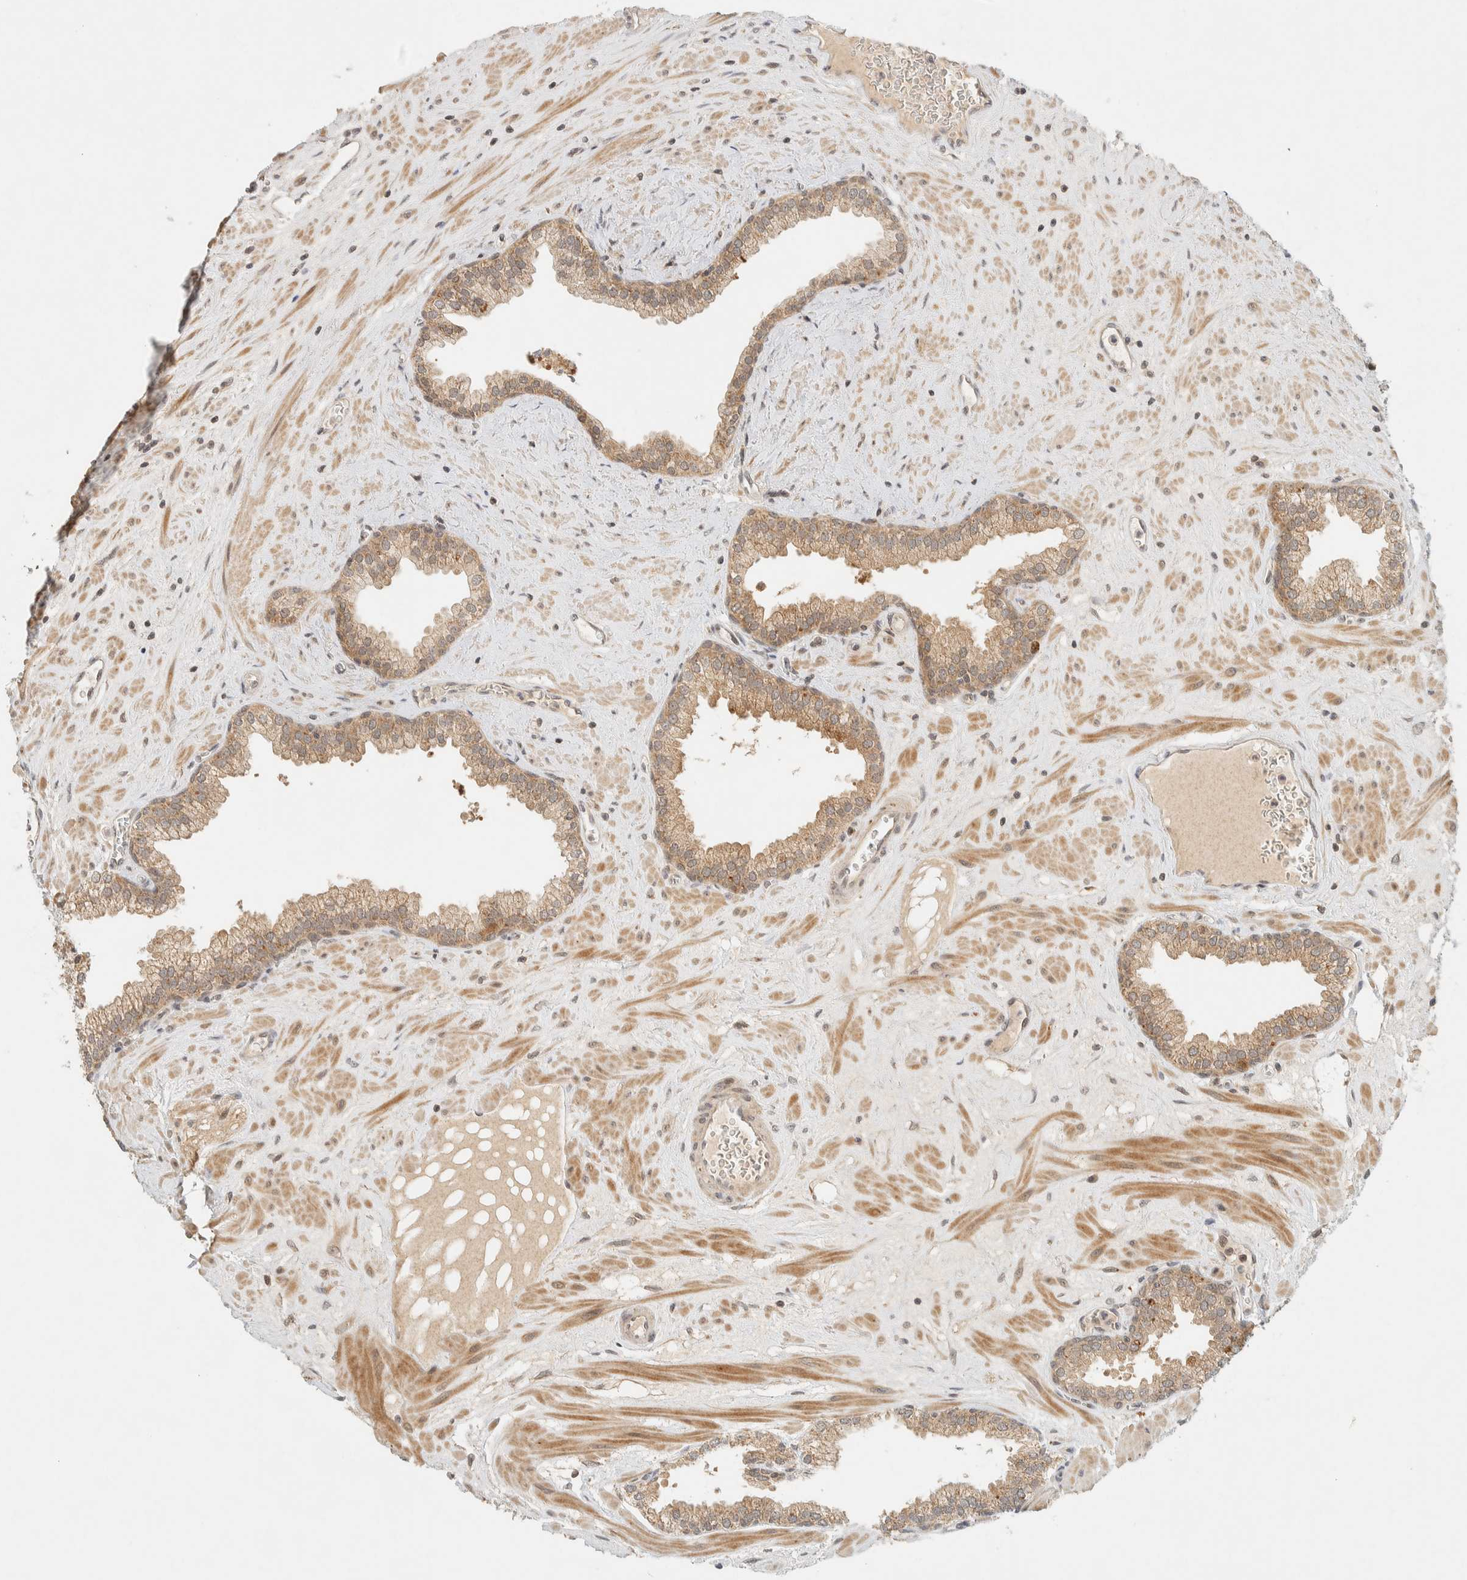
{"staining": {"intensity": "moderate", "quantity": ">75%", "location": "cytoplasmic/membranous"}, "tissue": "prostate", "cell_type": "Glandular cells", "image_type": "normal", "snomed": [{"axis": "morphology", "description": "Normal tissue, NOS"}, {"axis": "morphology", "description": "Urothelial carcinoma, Low grade"}, {"axis": "topography", "description": "Urinary bladder"}, {"axis": "topography", "description": "Prostate"}], "caption": "Immunohistochemical staining of unremarkable prostate displays >75% levels of moderate cytoplasmic/membranous protein expression in about >75% of glandular cells.", "gene": "KIFAP3", "patient": {"sex": "male", "age": 60}}